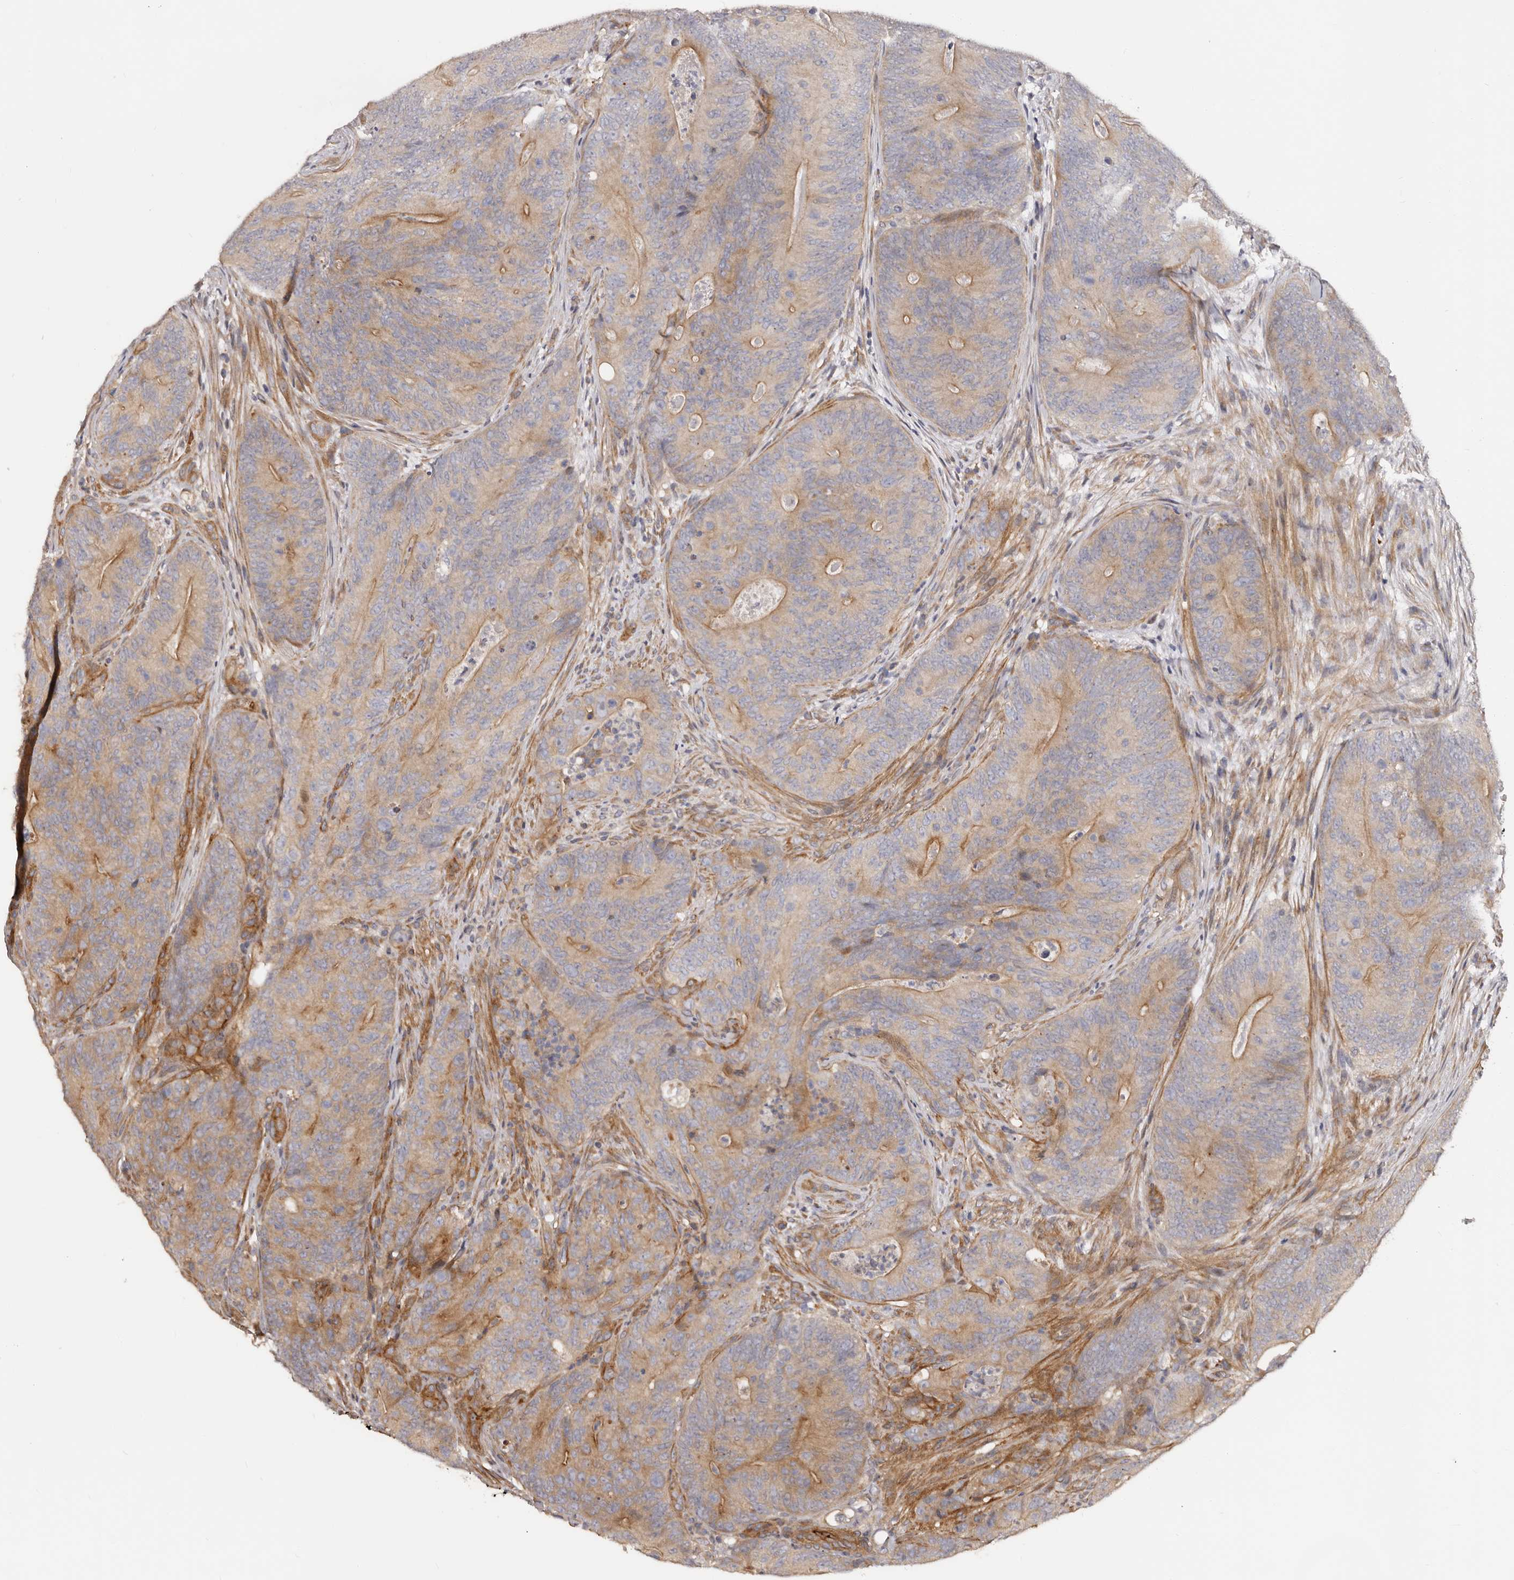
{"staining": {"intensity": "moderate", "quantity": ">75%", "location": "cytoplasmic/membranous"}, "tissue": "colorectal cancer", "cell_type": "Tumor cells", "image_type": "cancer", "snomed": [{"axis": "morphology", "description": "Normal tissue, NOS"}, {"axis": "topography", "description": "Colon"}], "caption": "Colorectal cancer tissue shows moderate cytoplasmic/membranous positivity in approximately >75% of tumor cells, visualized by immunohistochemistry. The protein is shown in brown color, while the nuclei are stained blue.", "gene": "GTPBP1", "patient": {"sex": "female", "age": 82}}